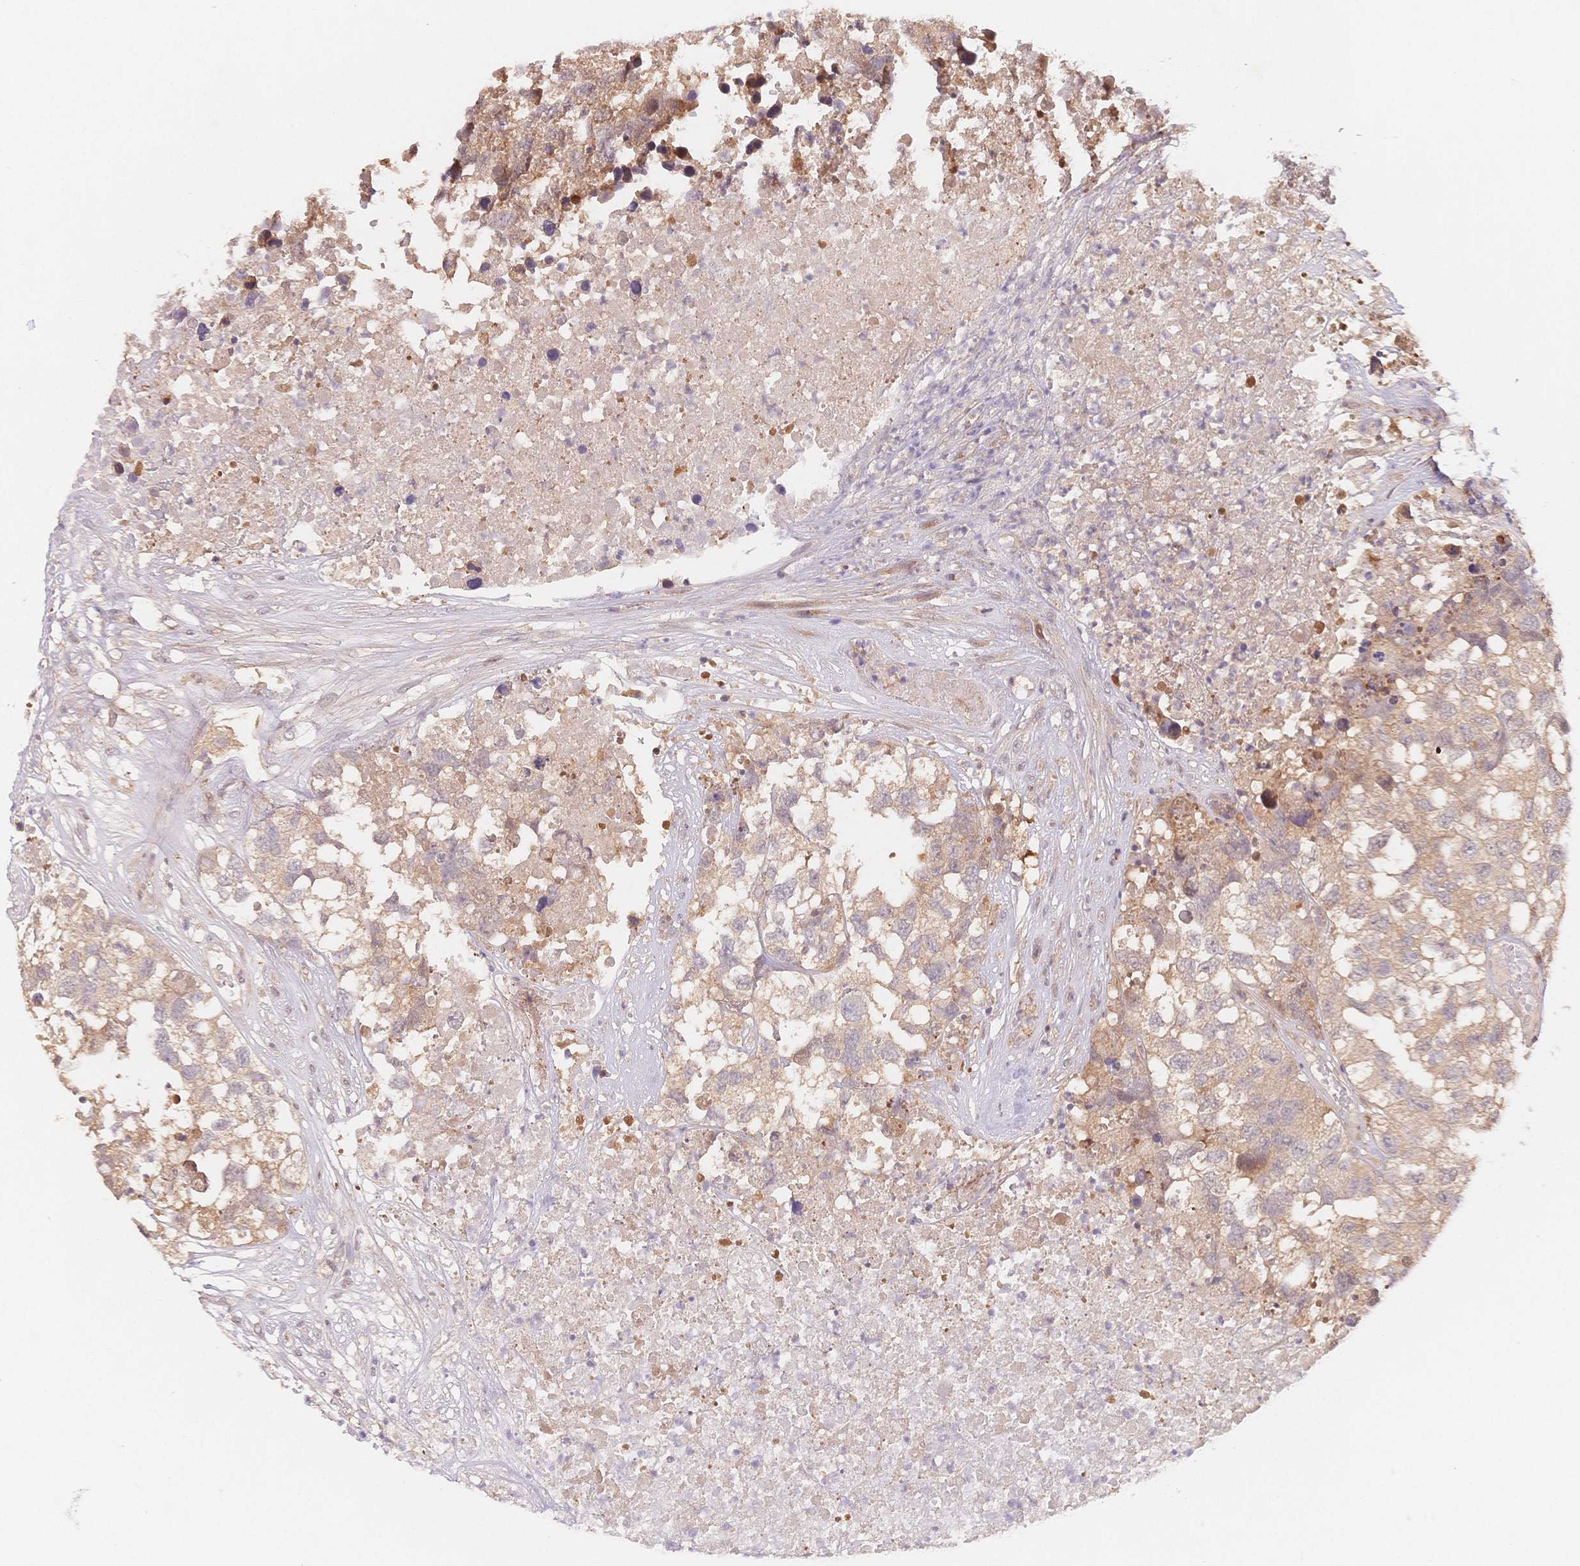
{"staining": {"intensity": "weak", "quantity": "25%-75%", "location": "cytoplasmic/membranous"}, "tissue": "testis cancer", "cell_type": "Tumor cells", "image_type": "cancer", "snomed": [{"axis": "morphology", "description": "Carcinoma, Embryonal, NOS"}, {"axis": "topography", "description": "Testis"}], "caption": "Human testis cancer (embryonal carcinoma) stained for a protein (brown) reveals weak cytoplasmic/membranous positive expression in approximately 25%-75% of tumor cells.", "gene": "C12orf75", "patient": {"sex": "male", "age": 83}}